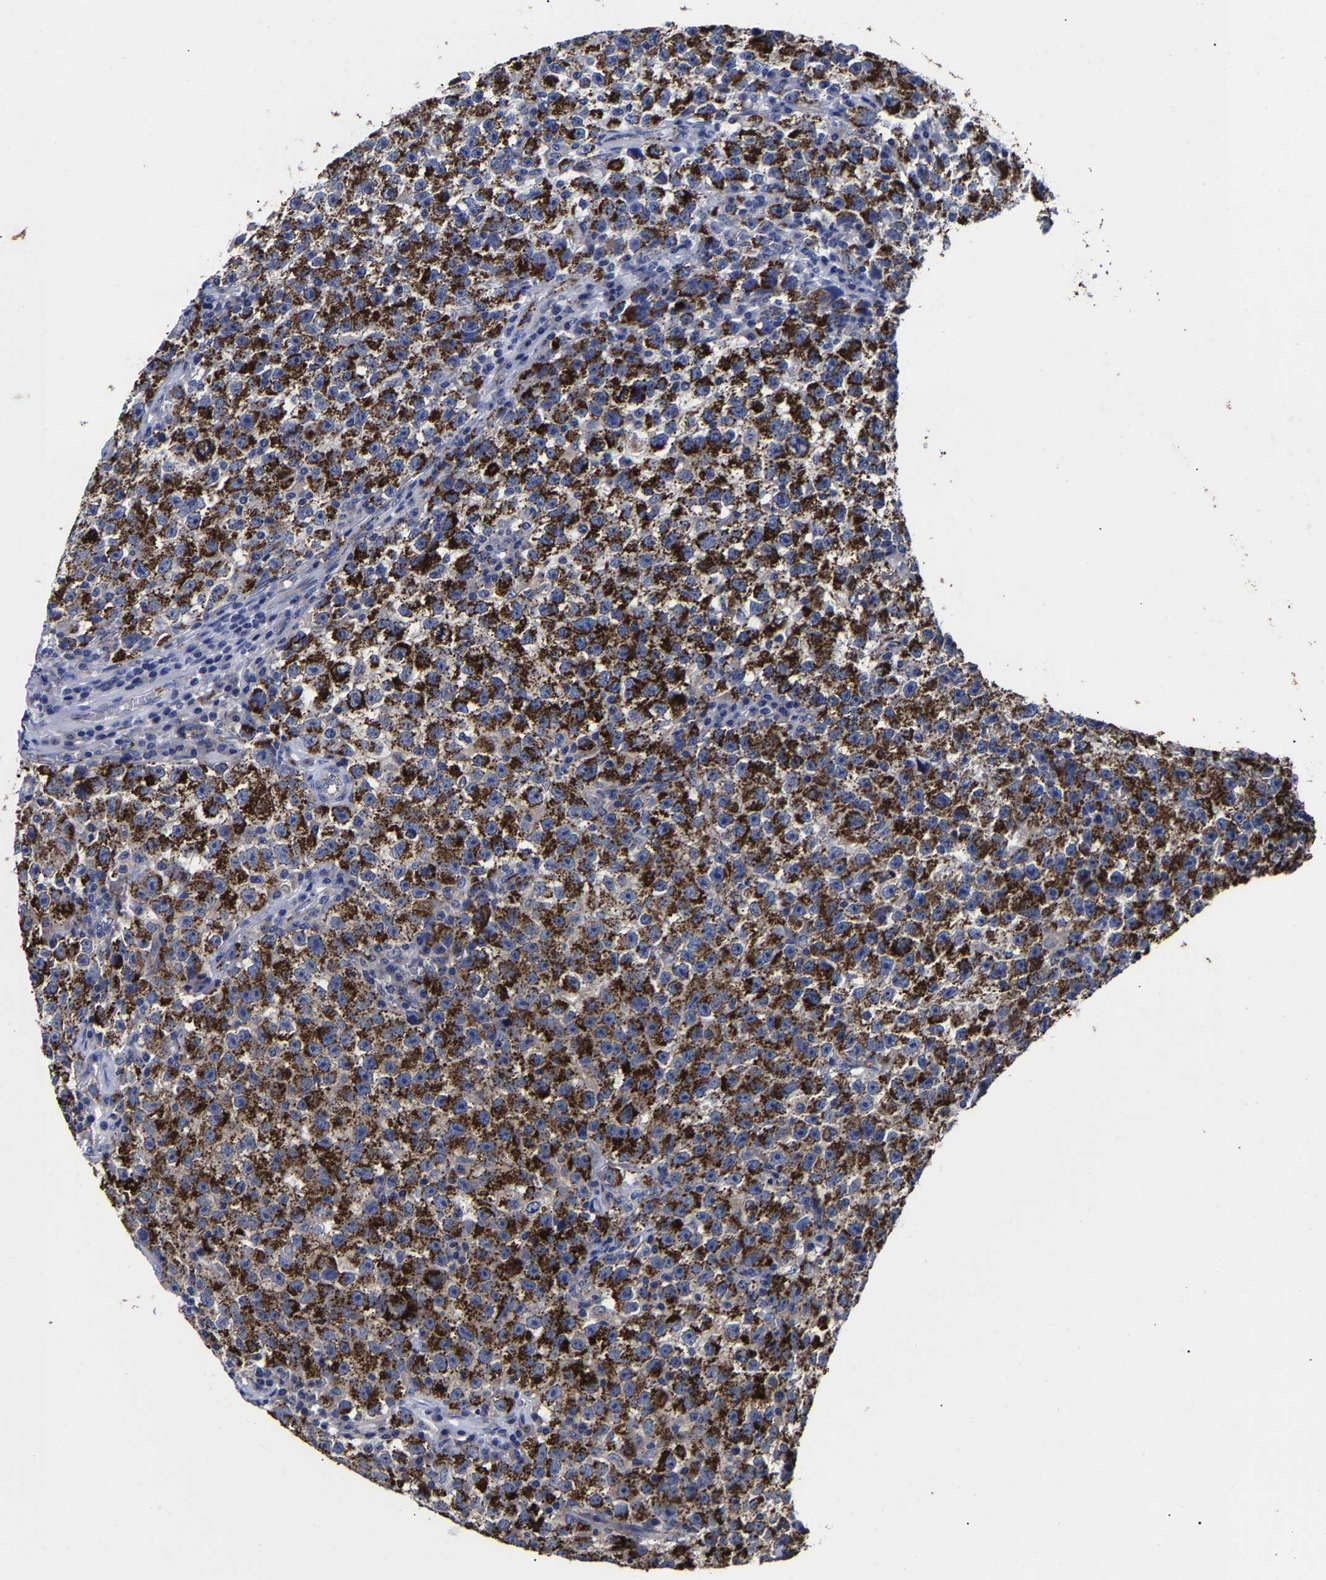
{"staining": {"intensity": "strong", "quantity": ">75%", "location": "cytoplasmic/membranous"}, "tissue": "testis cancer", "cell_type": "Tumor cells", "image_type": "cancer", "snomed": [{"axis": "morphology", "description": "Seminoma, NOS"}, {"axis": "topography", "description": "Testis"}], "caption": "Strong cytoplasmic/membranous staining is seen in approximately >75% of tumor cells in testis cancer (seminoma). (Brightfield microscopy of DAB IHC at high magnification).", "gene": "AASS", "patient": {"sex": "male", "age": 22}}